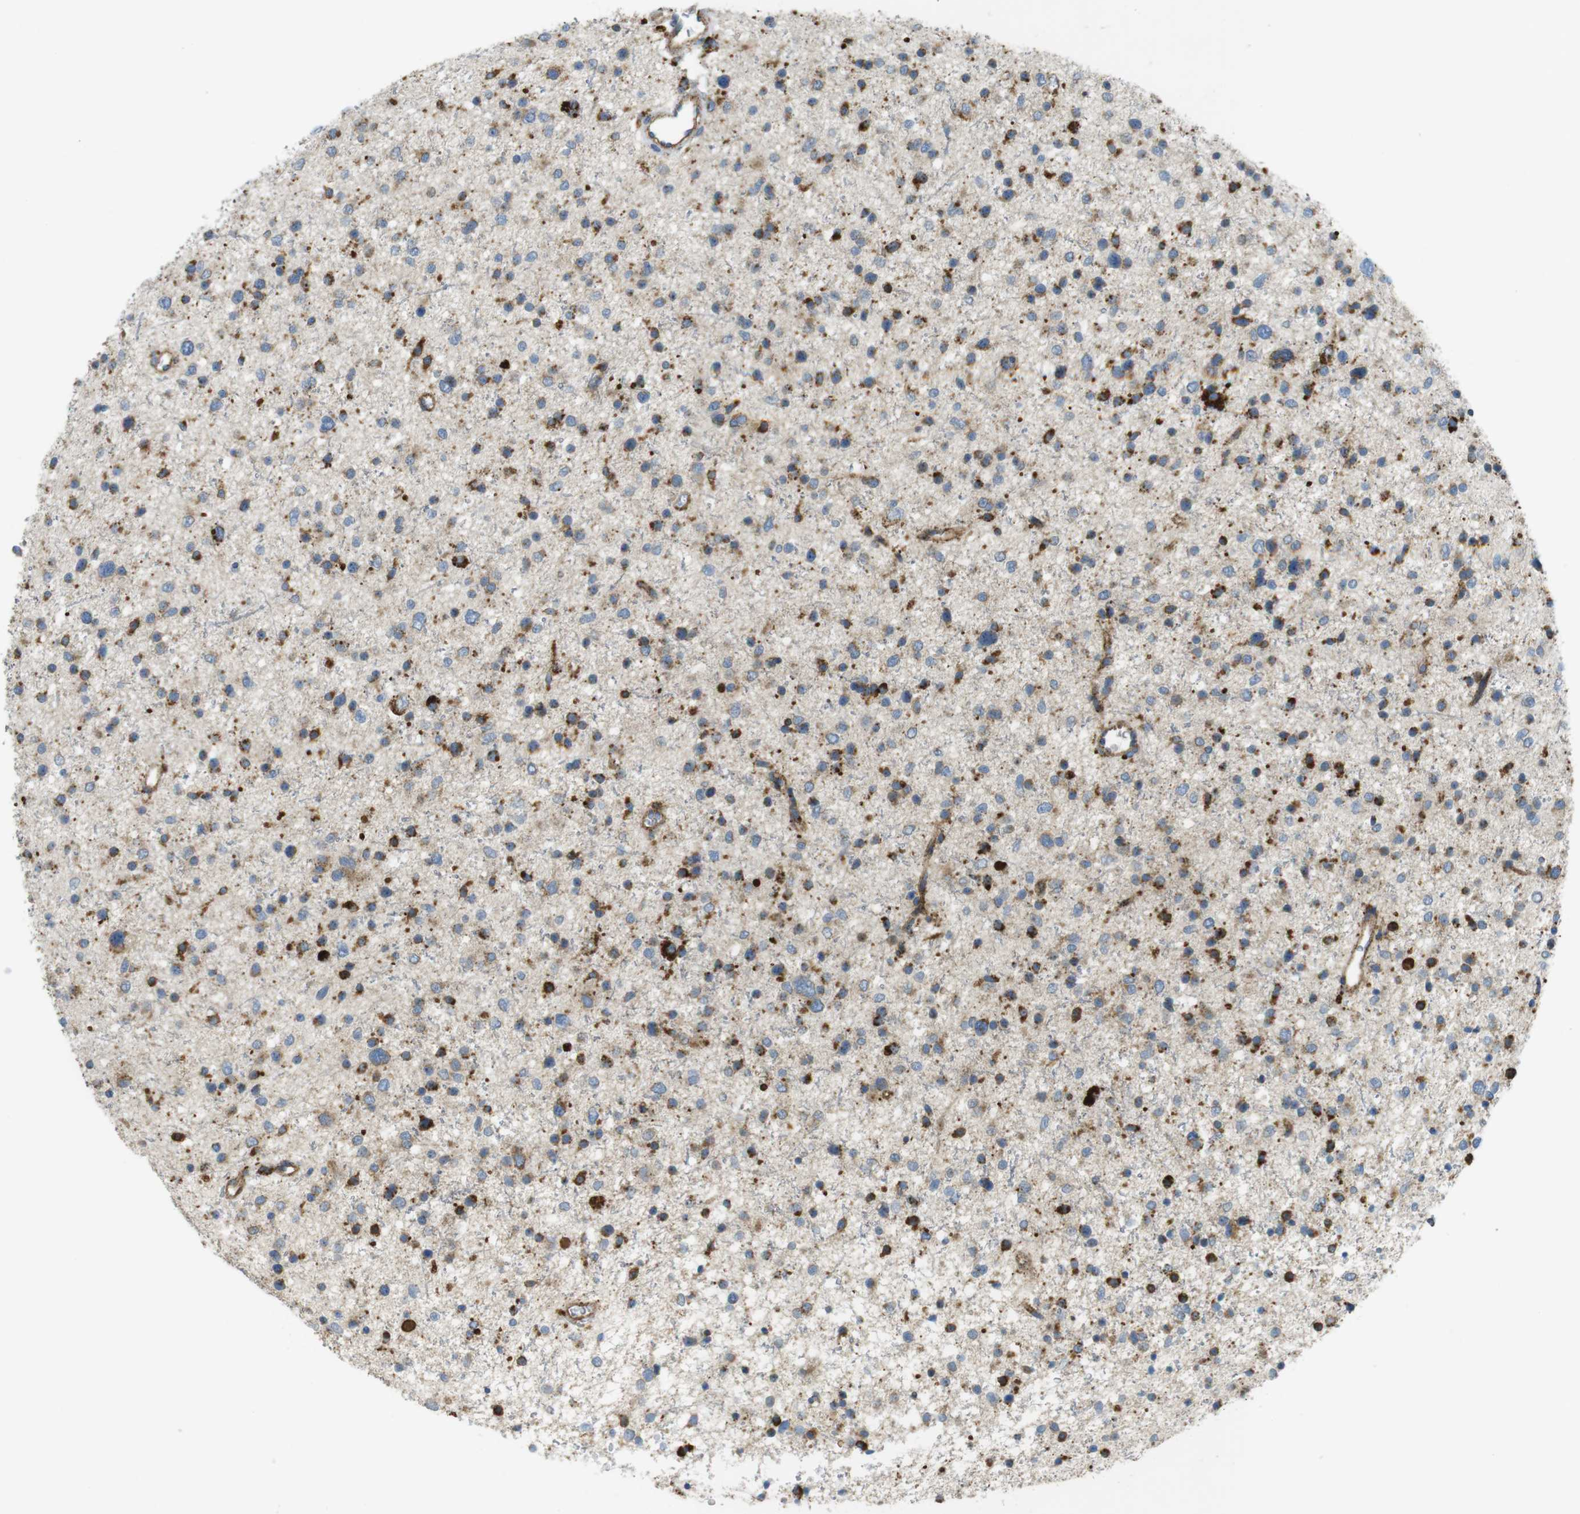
{"staining": {"intensity": "moderate", "quantity": ">75%", "location": "cytoplasmic/membranous"}, "tissue": "glioma", "cell_type": "Tumor cells", "image_type": "cancer", "snomed": [{"axis": "morphology", "description": "Glioma, malignant, Low grade"}, {"axis": "topography", "description": "Brain"}], "caption": "Malignant glioma (low-grade) stained with a protein marker shows moderate staining in tumor cells.", "gene": "LAMP1", "patient": {"sex": "female", "age": 37}}